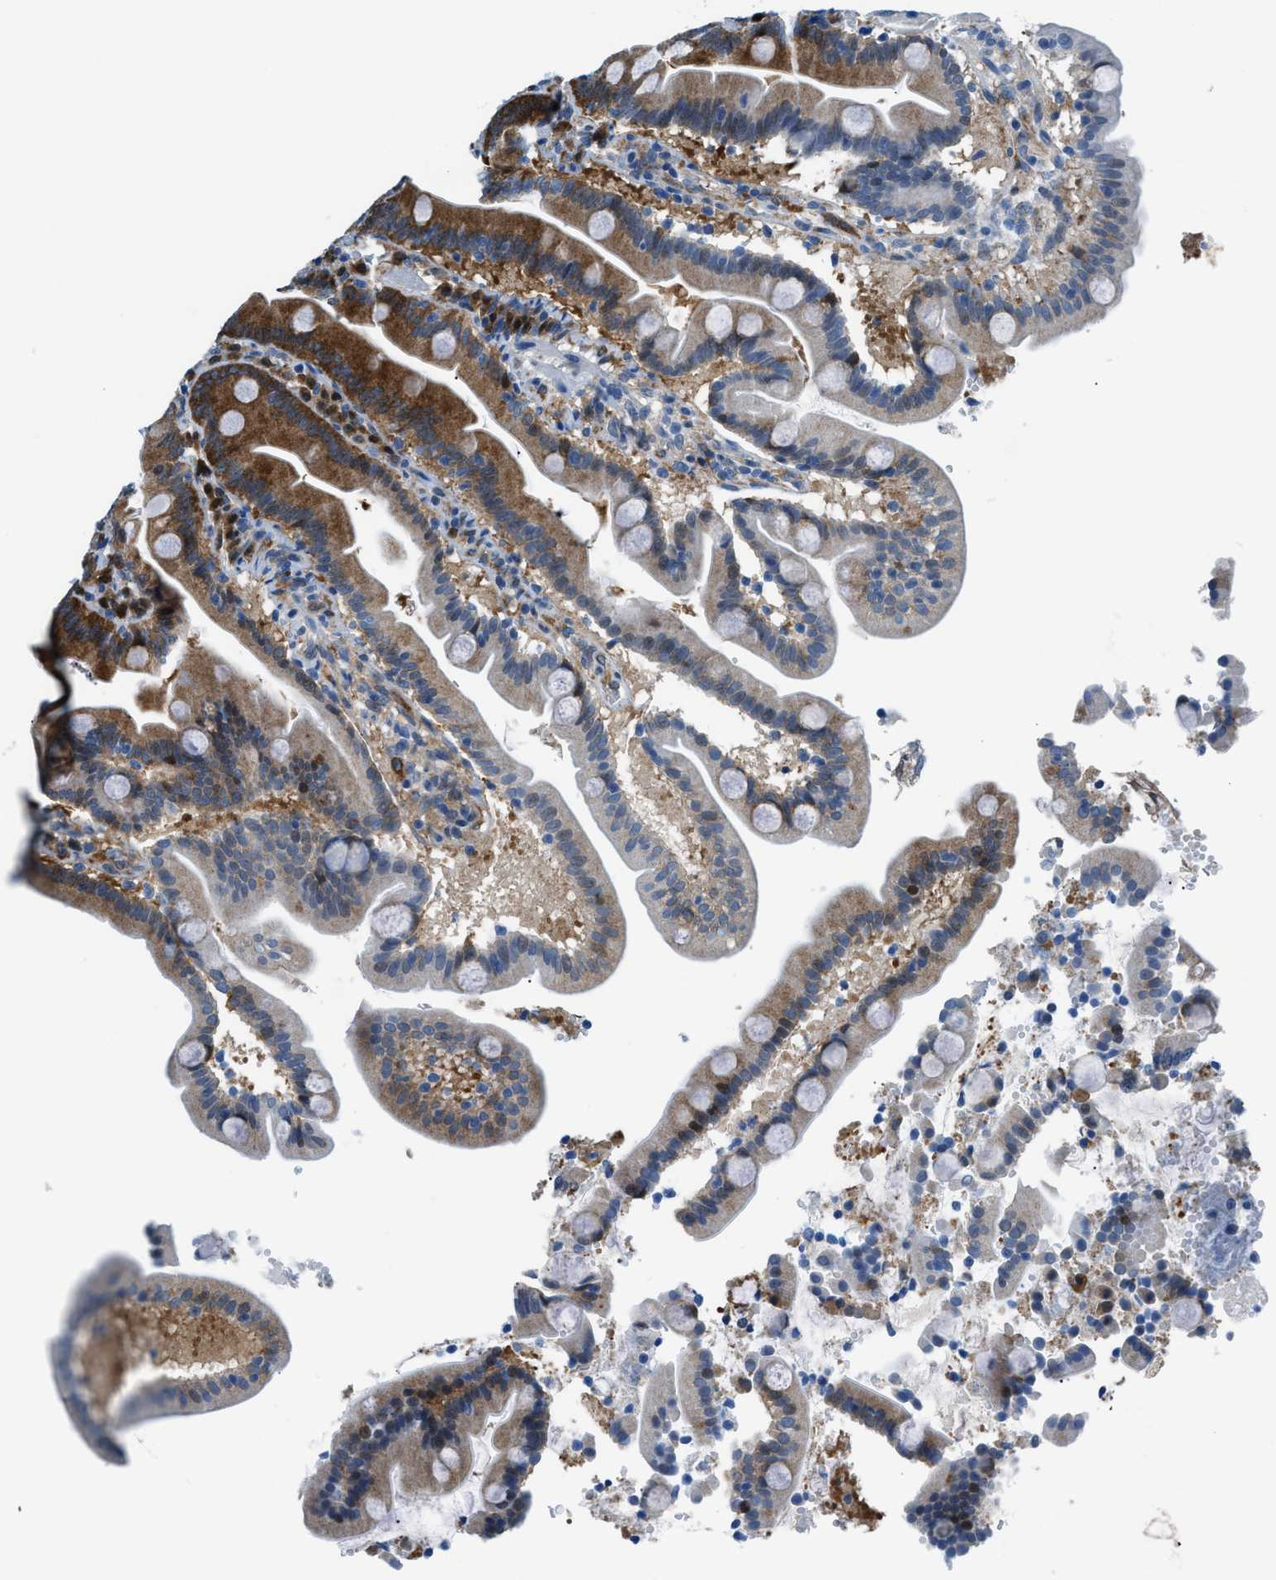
{"staining": {"intensity": "strong", "quantity": "25%-75%", "location": "cytoplasmic/membranous,nuclear"}, "tissue": "duodenum", "cell_type": "Glandular cells", "image_type": "normal", "snomed": [{"axis": "morphology", "description": "Normal tissue, NOS"}, {"axis": "topography", "description": "Duodenum"}], "caption": "A brown stain highlights strong cytoplasmic/membranous,nuclear staining of a protein in glandular cells of normal human duodenum.", "gene": "YWHAE", "patient": {"sex": "male", "age": 54}}